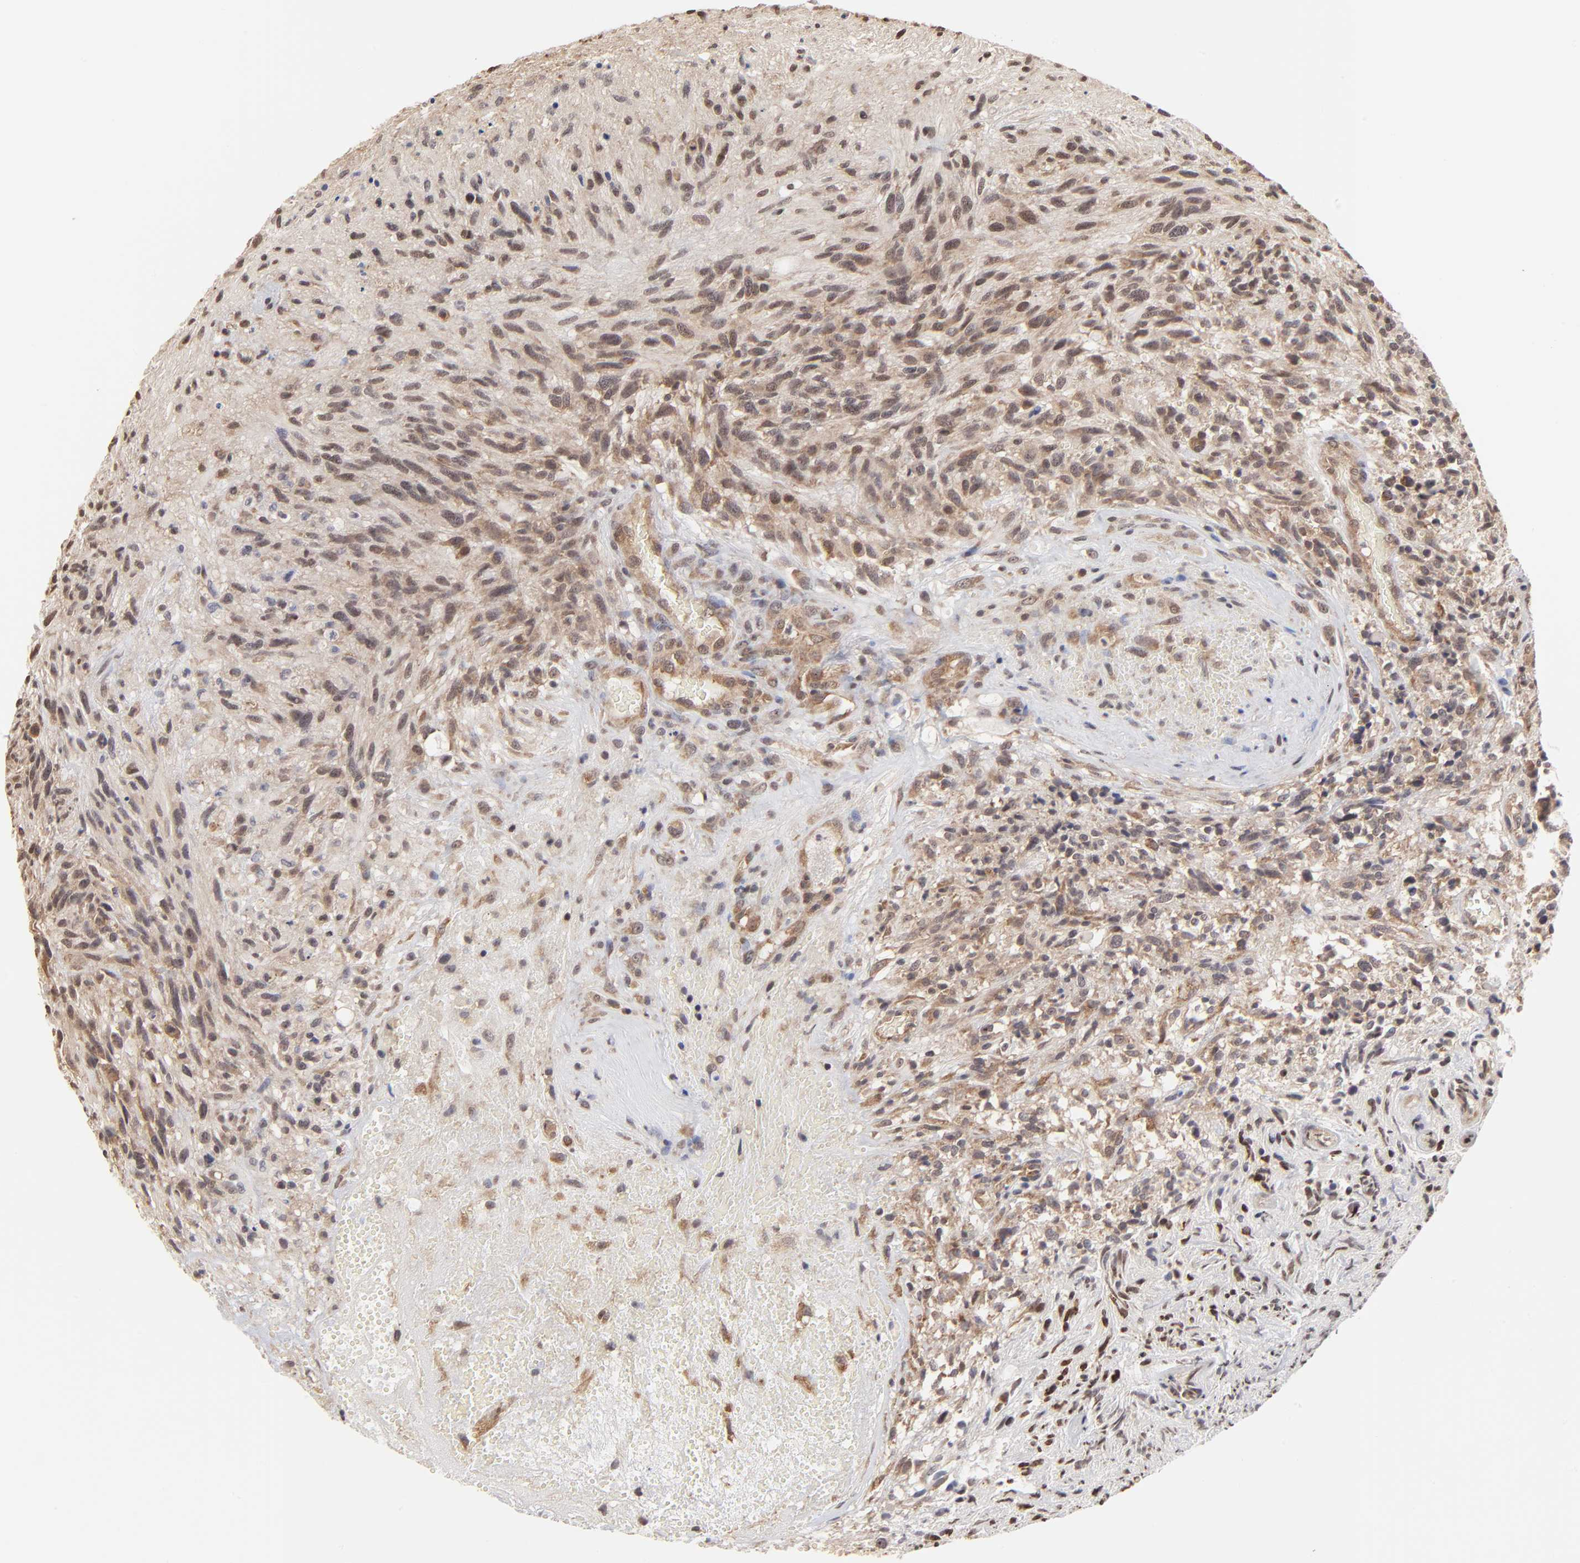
{"staining": {"intensity": "weak", "quantity": "25%-75%", "location": "nuclear"}, "tissue": "glioma", "cell_type": "Tumor cells", "image_type": "cancer", "snomed": [{"axis": "morphology", "description": "Normal tissue, NOS"}, {"axis": "morphology", "description": "Glioma, malignant, High grade"}, {"axis": "topography", "description": "Cerebral cortex"}], "caption": "Glioma tissue exhibits weak nuclear staining in about 25%-75% of tumor cells, visualized by immunohistochemistry.", "gene": "BRPF1", "patient": {"sex": "male", "age": 75}}